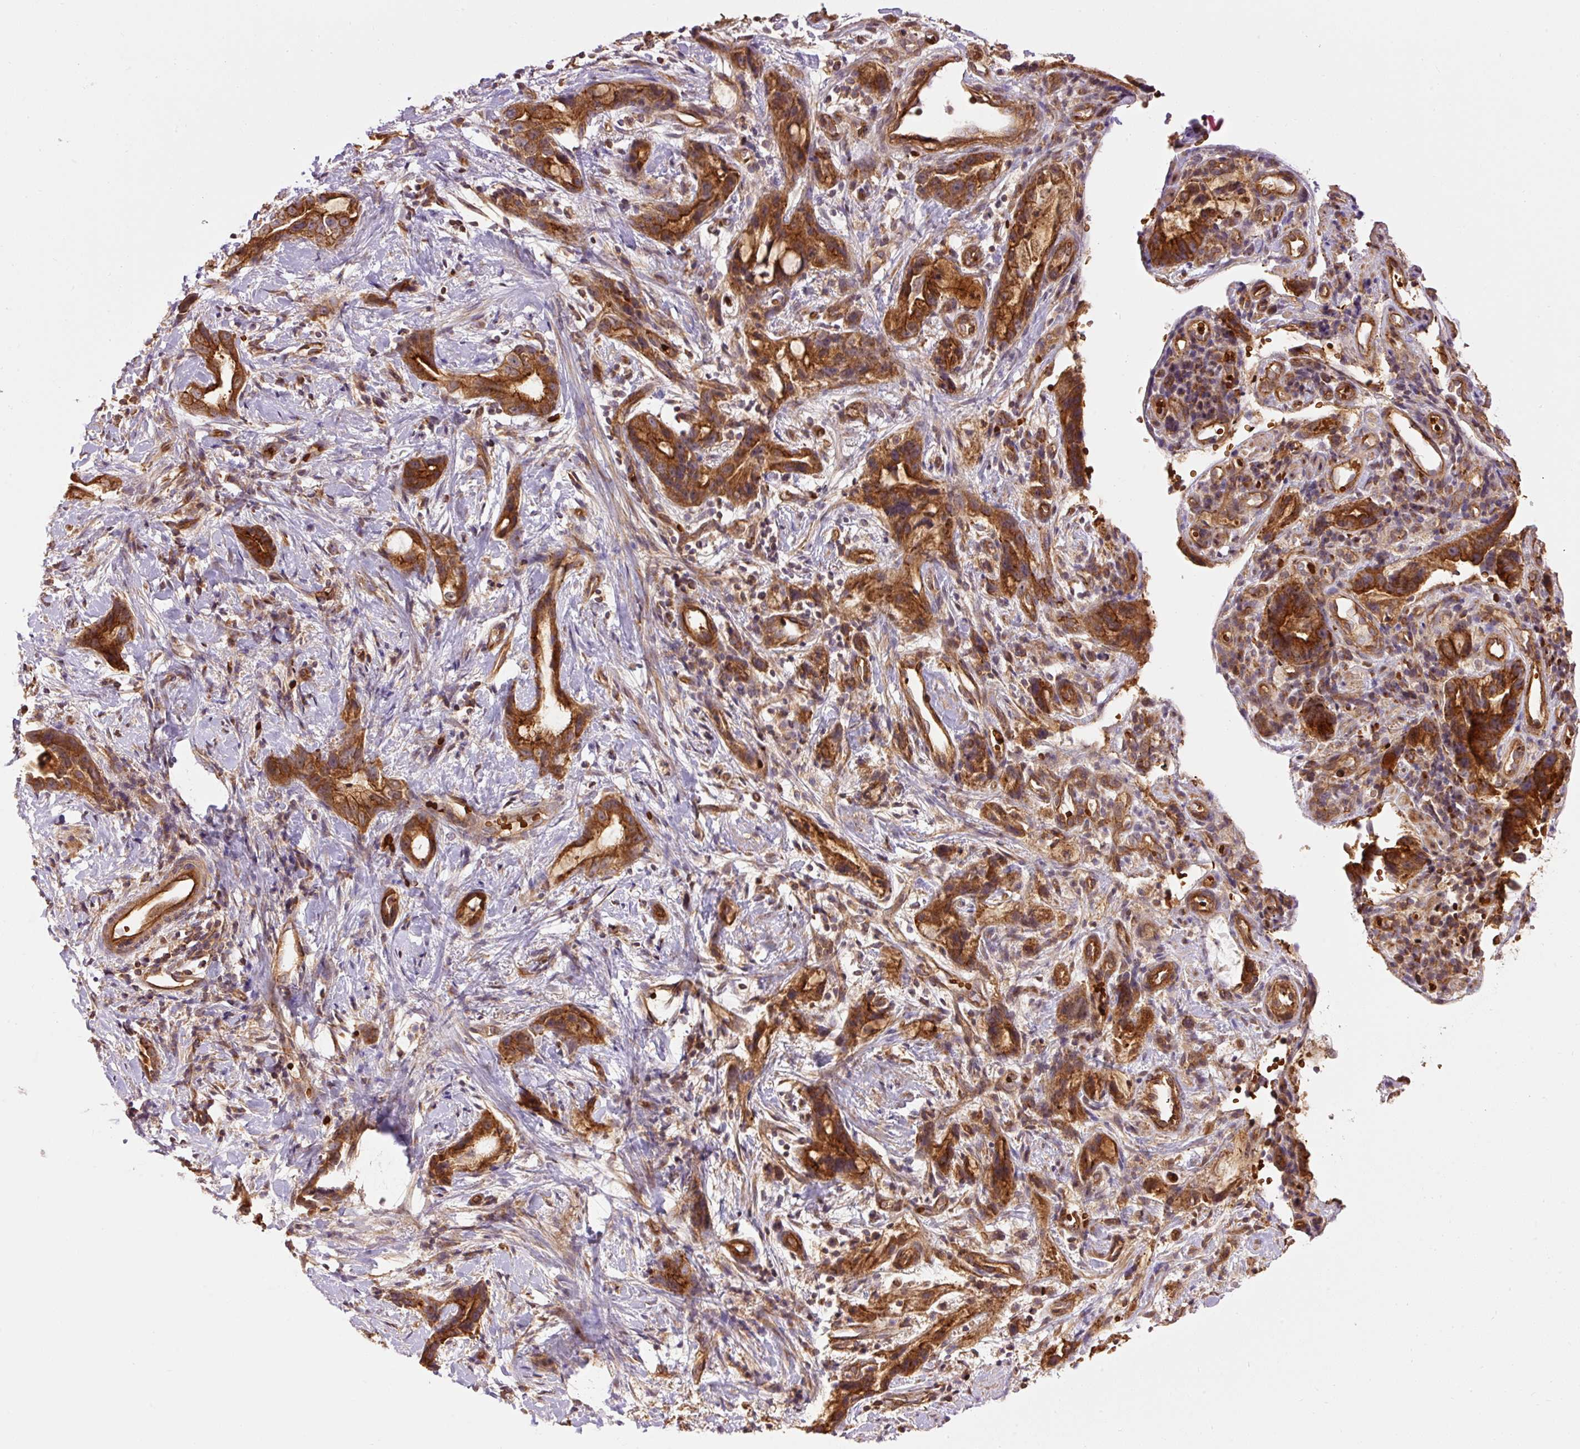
{"staining": {"intensity": "strong", "quantity": ">75%", "location": "cytoplasmic/membranous"}, "tissue": "stomach cancer", "cell_type": "Tumor cells", "image_type": "cancer", "snomed": [{"axis": "morphology", "description": "Adenocarcinoma, NOS"}, {"axis": "topography", "description": "Stomach"}], "caption": "High-power microscopy captured an IHC histopathology image of stomach cancer, revealing strong cytoplasmic/membranous staining in approximately >75% of tumor cells.", "gene": "ADCY4", "patient": {"sex": "male", "age": 55}}